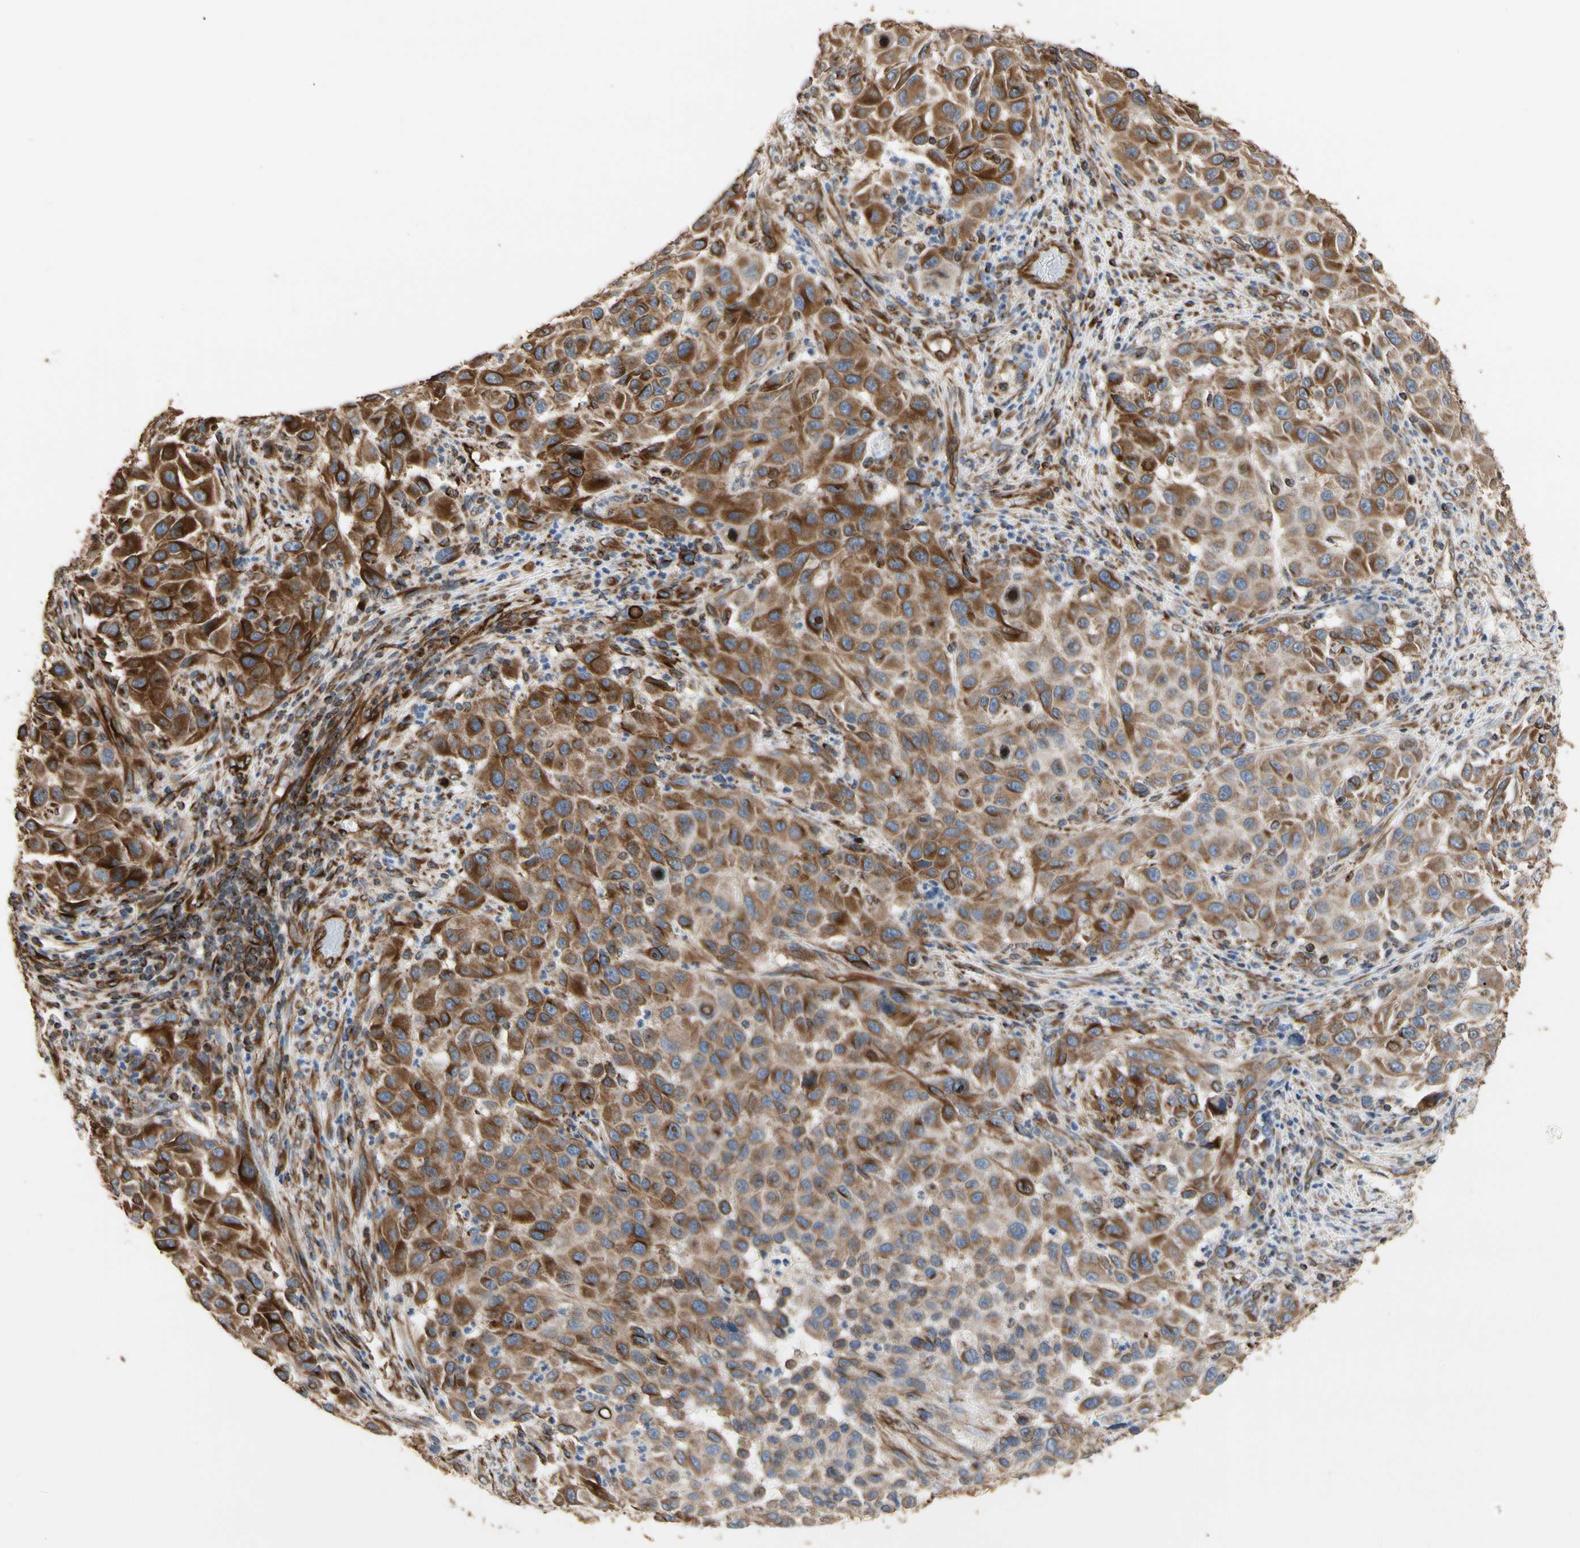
{"staining": {"intensity": "moderate", "quantity": "<25%", "location": "cytoplasmic/membranous"}, "tissue": "melanoma", "cell_type": "Tumor cells", "image_type": "cancer", "snomed": [{"axis": "morphology", "description": "Malignant melanoma, Metastatic site"}, {"axis": "topography", "description": "Lymph node"}], "caption": "Immunohistochemistry staining of melanoma, which exhibits low levels of moderate cytoplasmic/membranous positivity in about <25% of tumor cells indicating moderate cytoplasmic/membranous protein positivity. The staining was performed using DAB (brown) for protein detection and nuclei were counterstained in hematoxylin (blue).", "gene": "TUBA1A", "patient": {"sex": "male", "age": 61}}